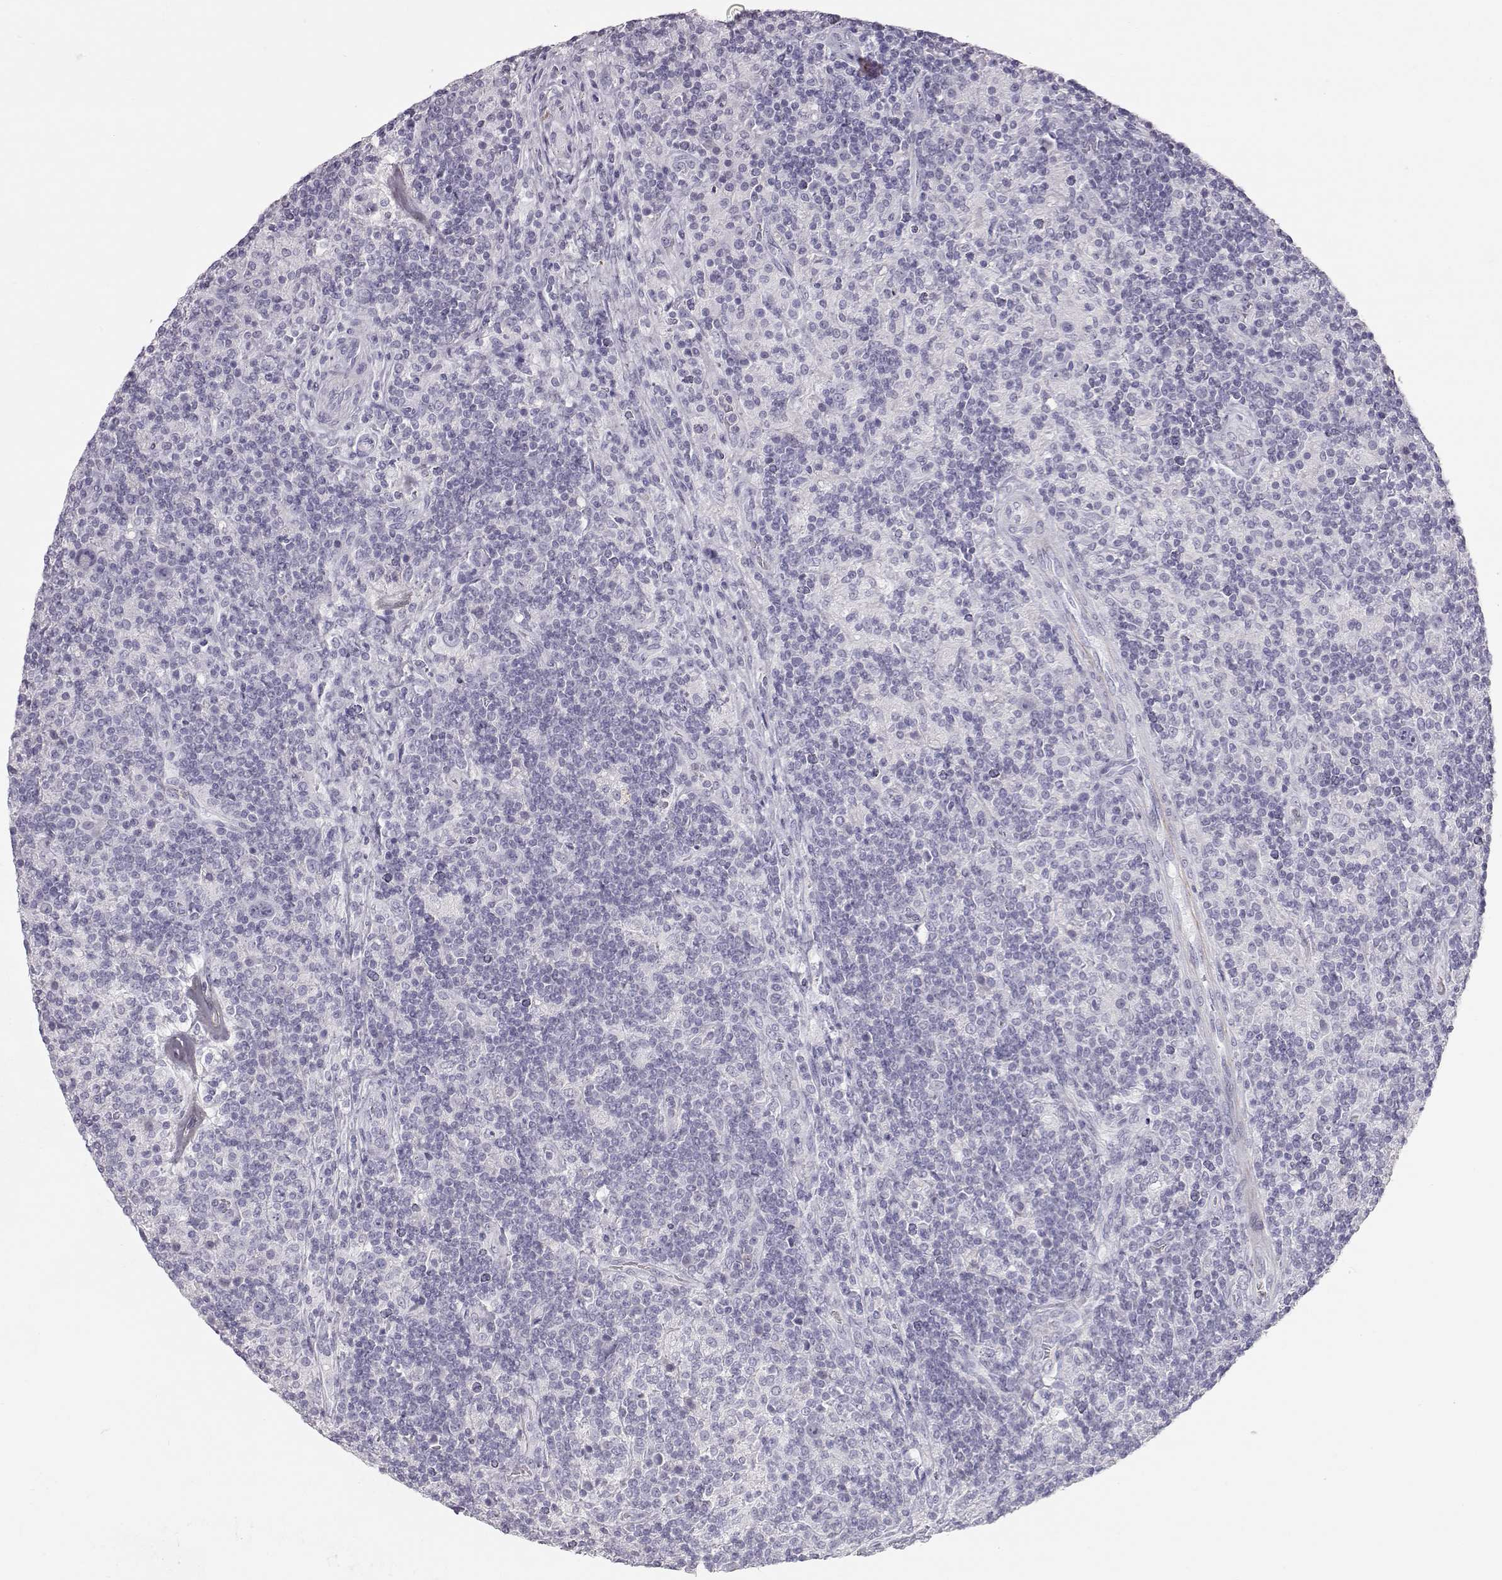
{"staining": {"intensity": "negative", "quantity": "none", "location": "none"}, "tissue": "lymphoma", "cell_type": "Tumor cells", "image_type": "cancer", "snomed": [{"axis": "morphology", "description": "Hodgkin's disease, NOS"}, {"axis": "topography", "description": "Lymph node"}], "caption": "Immunohistochemistry of Hodgkin's disease demonstrates no staining in tumor cells.", "gene": "KRTAP16-1", "patient": {"sex": "male", "age": 70}}